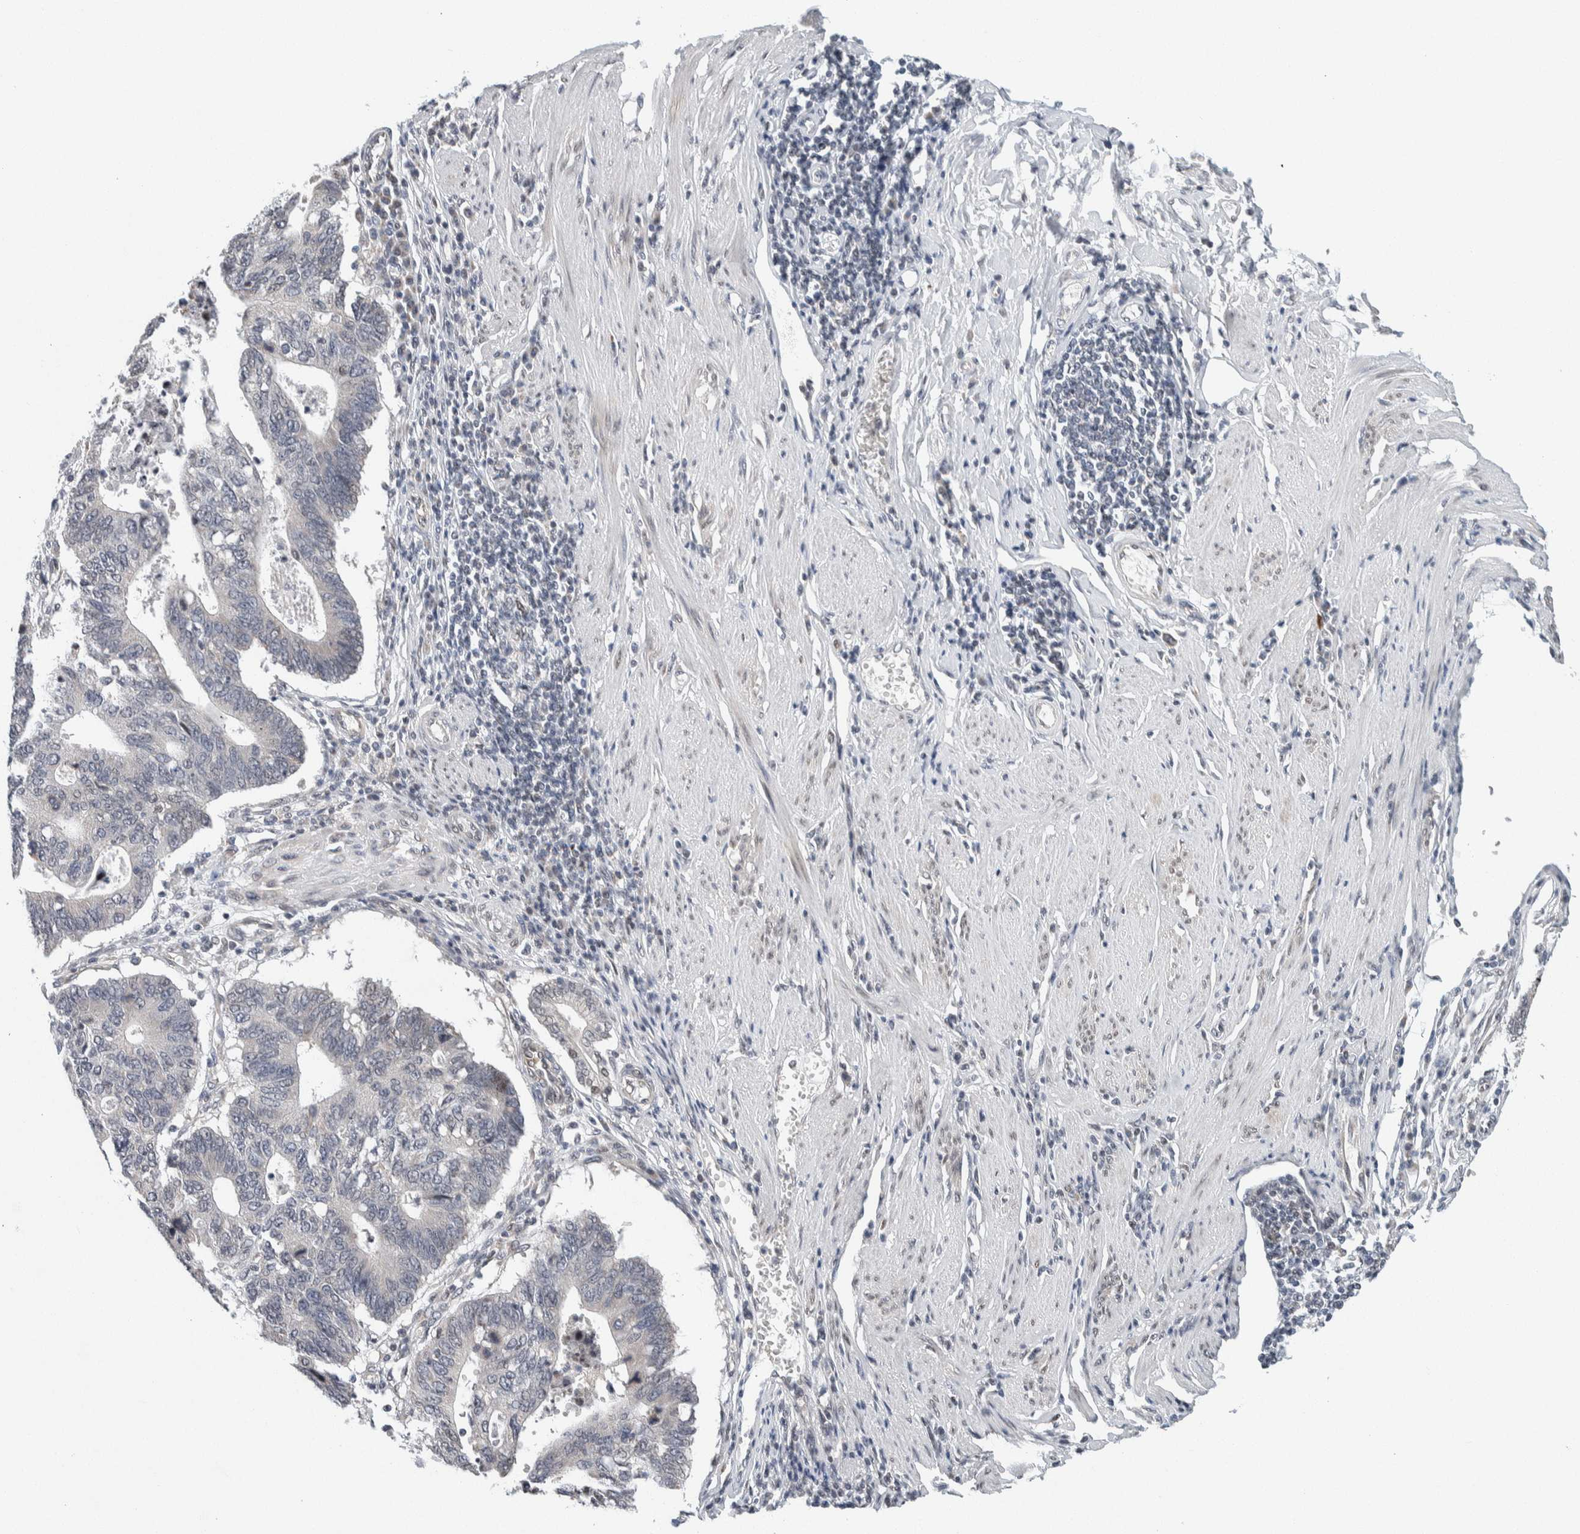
{"staining": {"intensity": "negative", "quantity": "none", "location": "none"}, "tissue": "stomach cancer", "cell_type": "Tumor cells", "image_type": "cancer", "snomed": [{"axis": "morphology", "description": "Adenocarcinoma, NOS"}, {"axis": "topography", "description": "Stomach"}], "caption": "Immunohistochemistry photomicrograph of human stomach adenocarcinoma stained for a protein (brown), which reveals no expression in tumor cells.", "gene": "NEUROD1", "patient": {"sex": "male", "age": 59}}